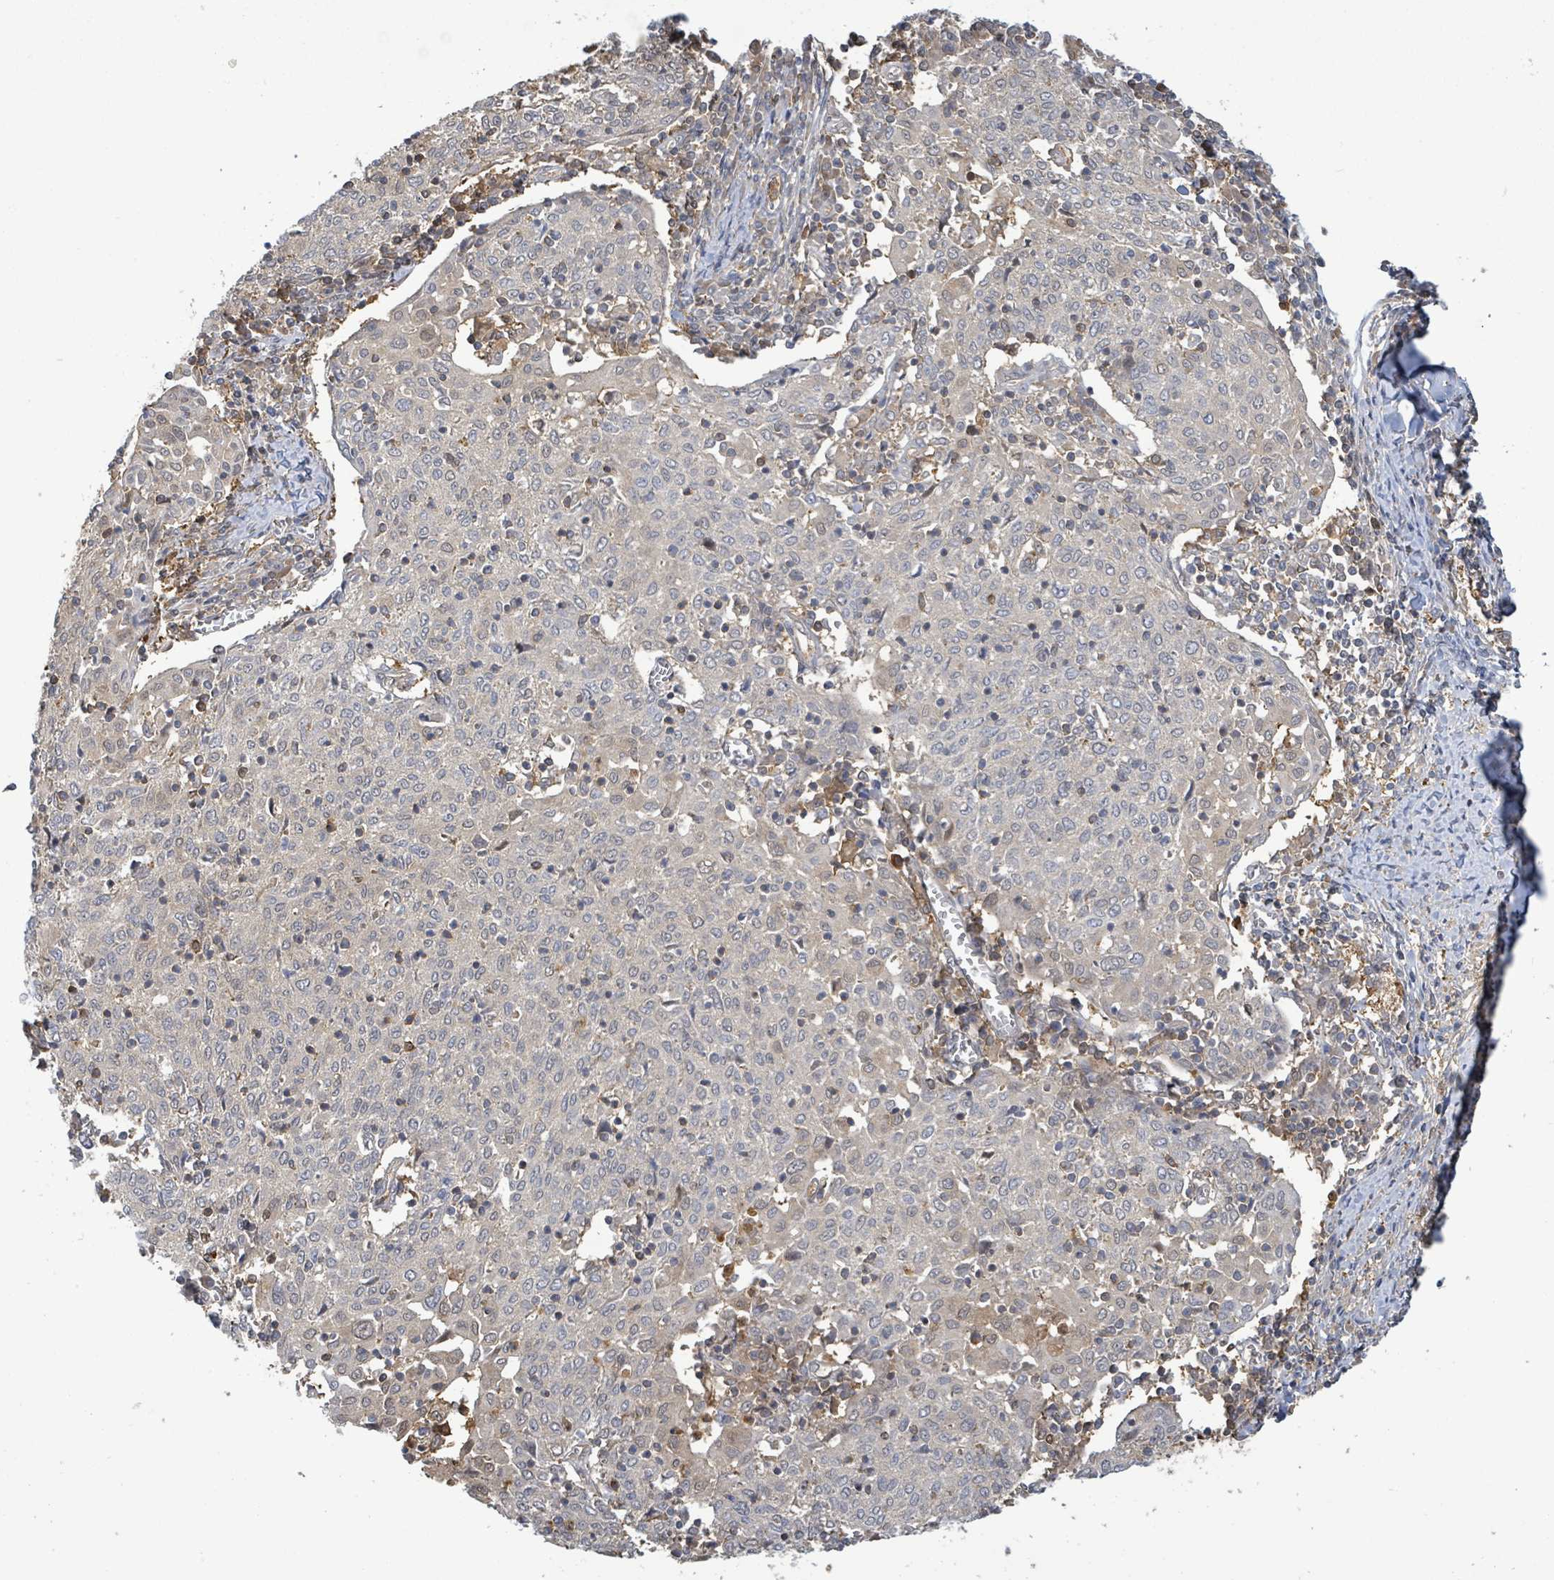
{"staining": {"intensity": "weak", "quantity": "25%-75%", "location": "cytoplasmic/membranous"}, "tissue": "cervical cancer", "cell_type": "Tumor cells", "image_type": "cancer", "snomed": [{"axis": "morphology", "description": "Squamous cell carcinoma, NOS"}, {"axis": "topography", "description": "Cervix"}], "caption": "A high-resolution image shows IHC staining of cervical cancer, which displays weak cytoplasmic/membranous positivity in approximately 25%-75% of tumor cells.", "gene": "PGAM1", "patient": {"sex": "female", "age": 52}}